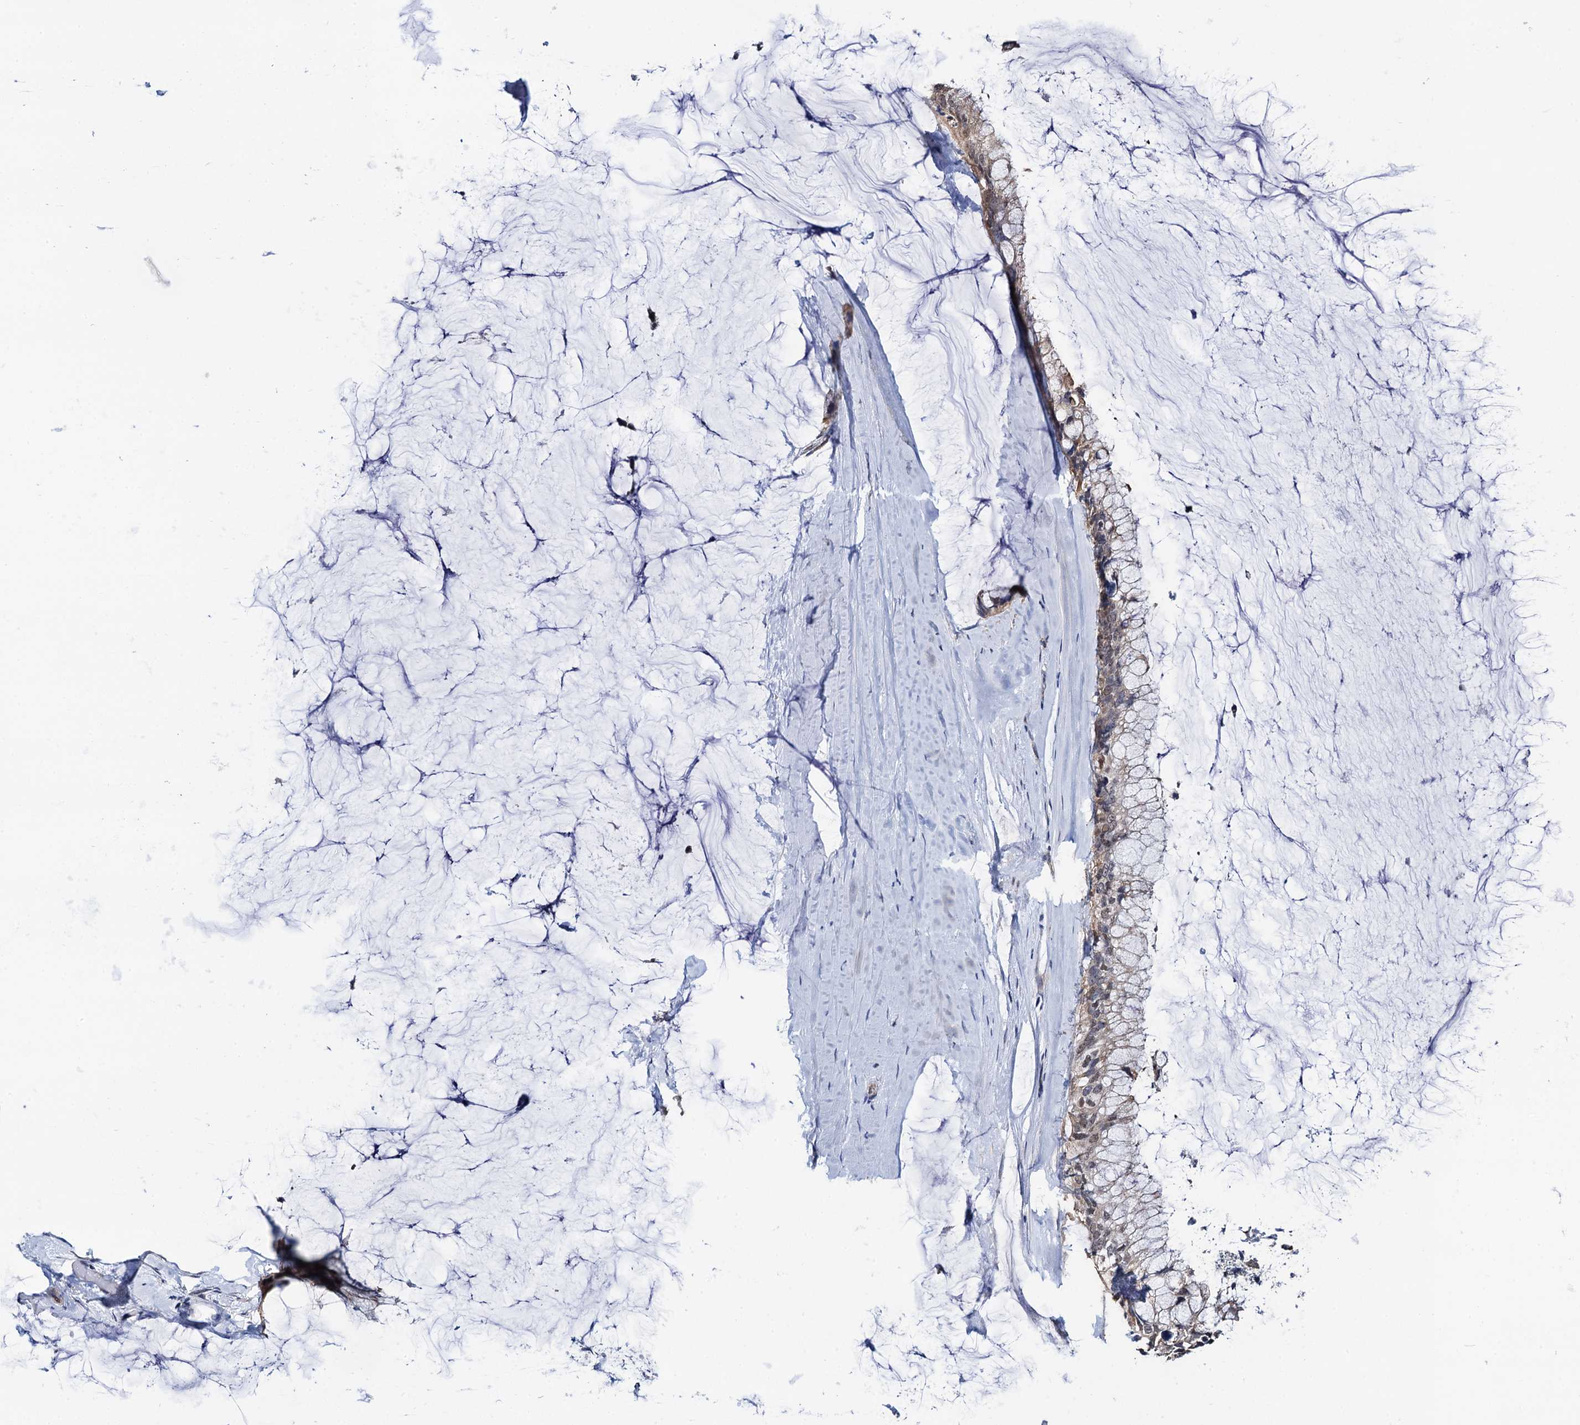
{"staining": {"intensity": "weak", "quantity": ">75%", "location": "cytoplasmic/membranous"}, "tissue": "ovarian cancer", "cell_type": "Tumor cells", "image_type": "cancer", "snomed": [{"axis": "morphology", "description": "Cystadenocarcinoma, mucinous, NOS"}, {"axis": "topography", "description": "Ovary"}], "caption": "Immunohistochemistry (IHC) (DAB (3,3'-diaminobenzidine)) staining of ovarian cancer (mucinous cystadenocarcinoma) reveals weak cytoplasmic/membranous protein positivity in approximately >75% of tumor cells.", "gene": "PTCD3", "patient": {"sex": "female", "age": 39}}